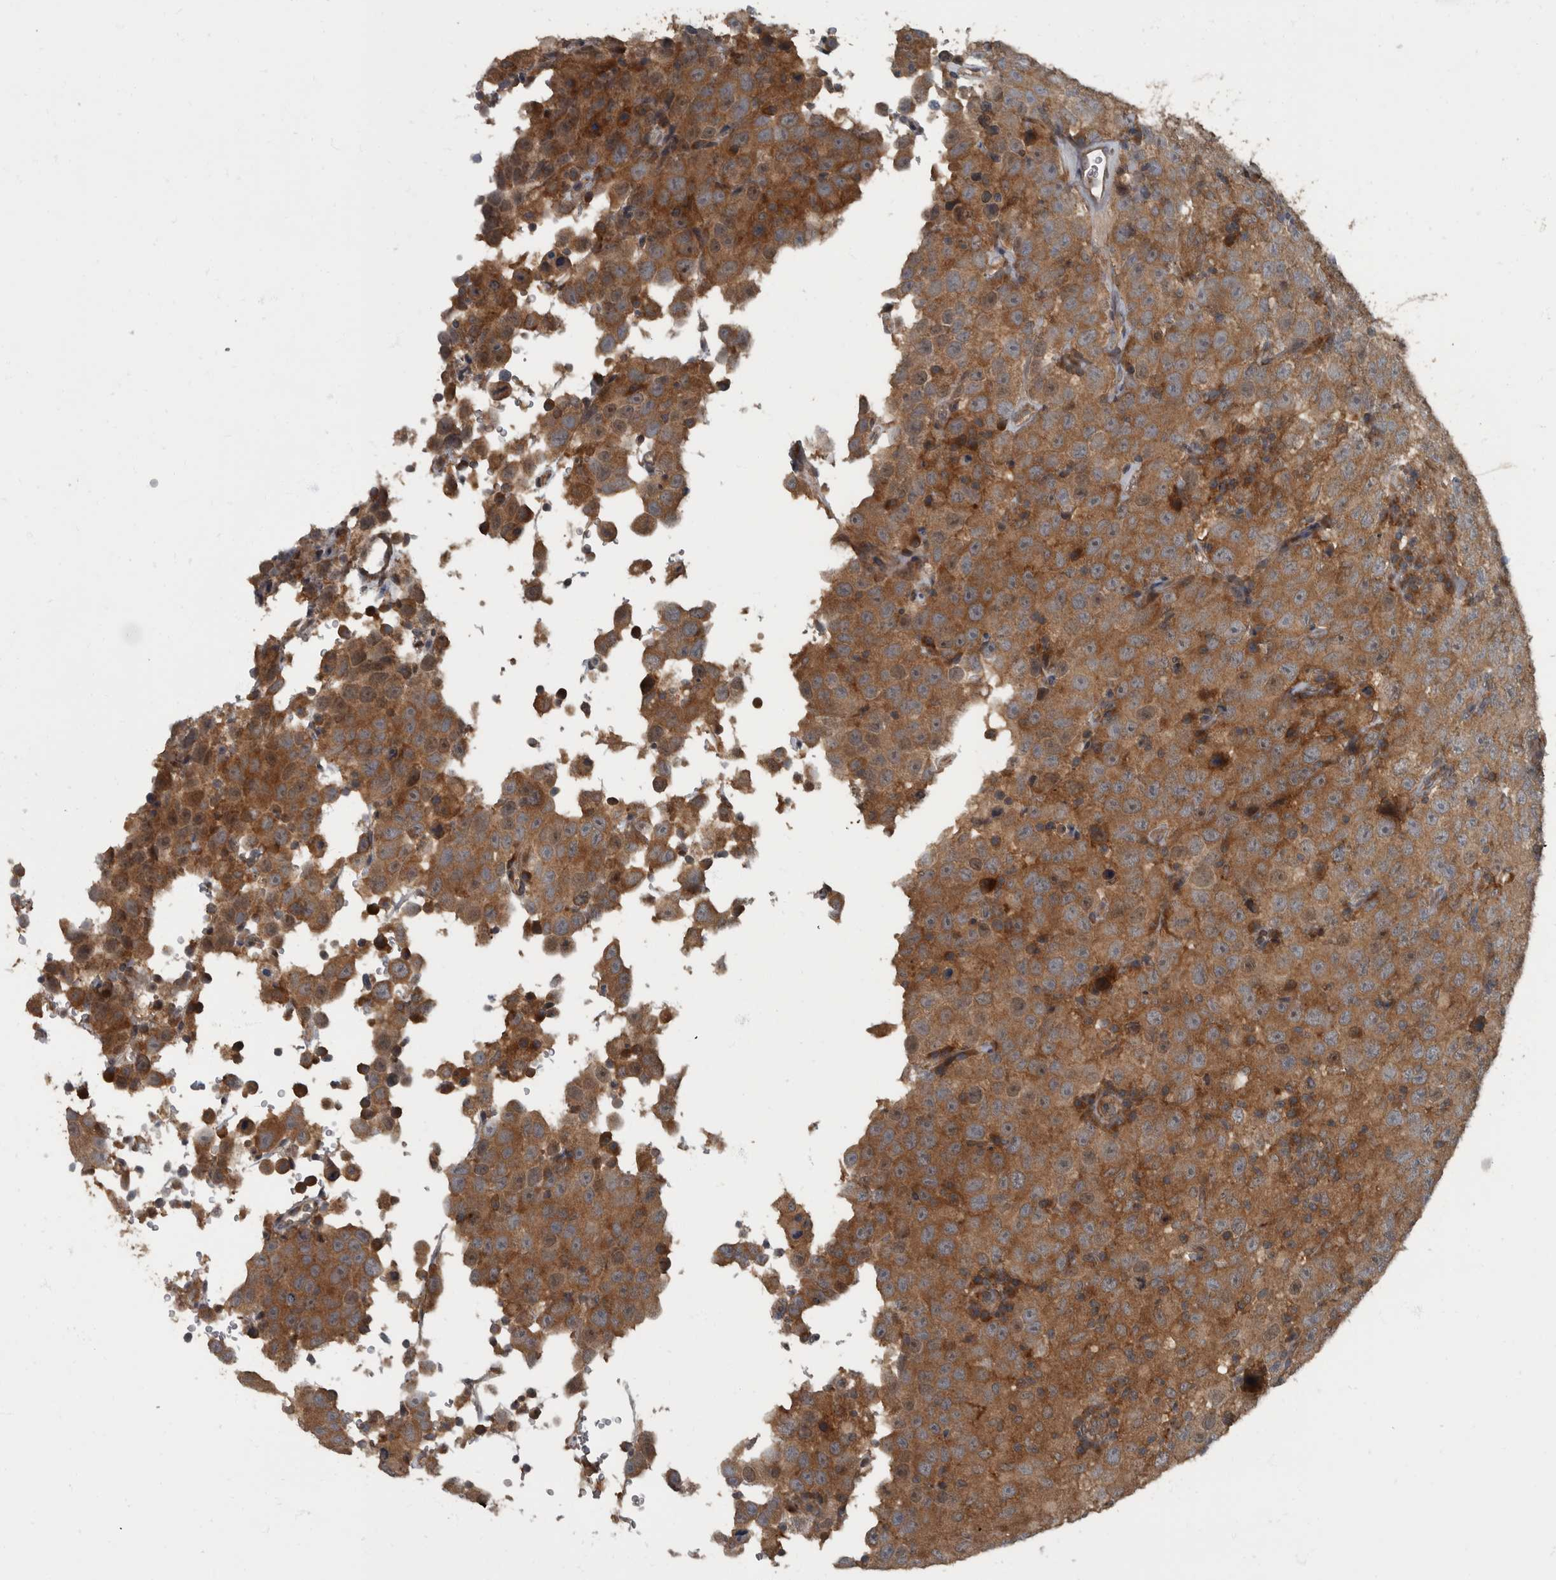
{"staining": {"intensity": "moderate", "quantity": ">75%", "location": "cytoplasmic/membranous"}, "tissue": "testis cancer", "cell_type": "Tumor cells", "image_type": "cancer", "snomed": [{"axis": "morphology", "description": "Seminoma, NOS"}, {"axis": "topography", "description": "Testis"}], "caption": "DAB (3,3'-diaminobenzidine) immunohistochemical staining of seminoma (testis) reveals moderate cytoplasmic/membranous protein expression in approximately >75% of tumor cells.", "gene": "RABGGTB", "patient": {"sex": "male", "age": 41}}